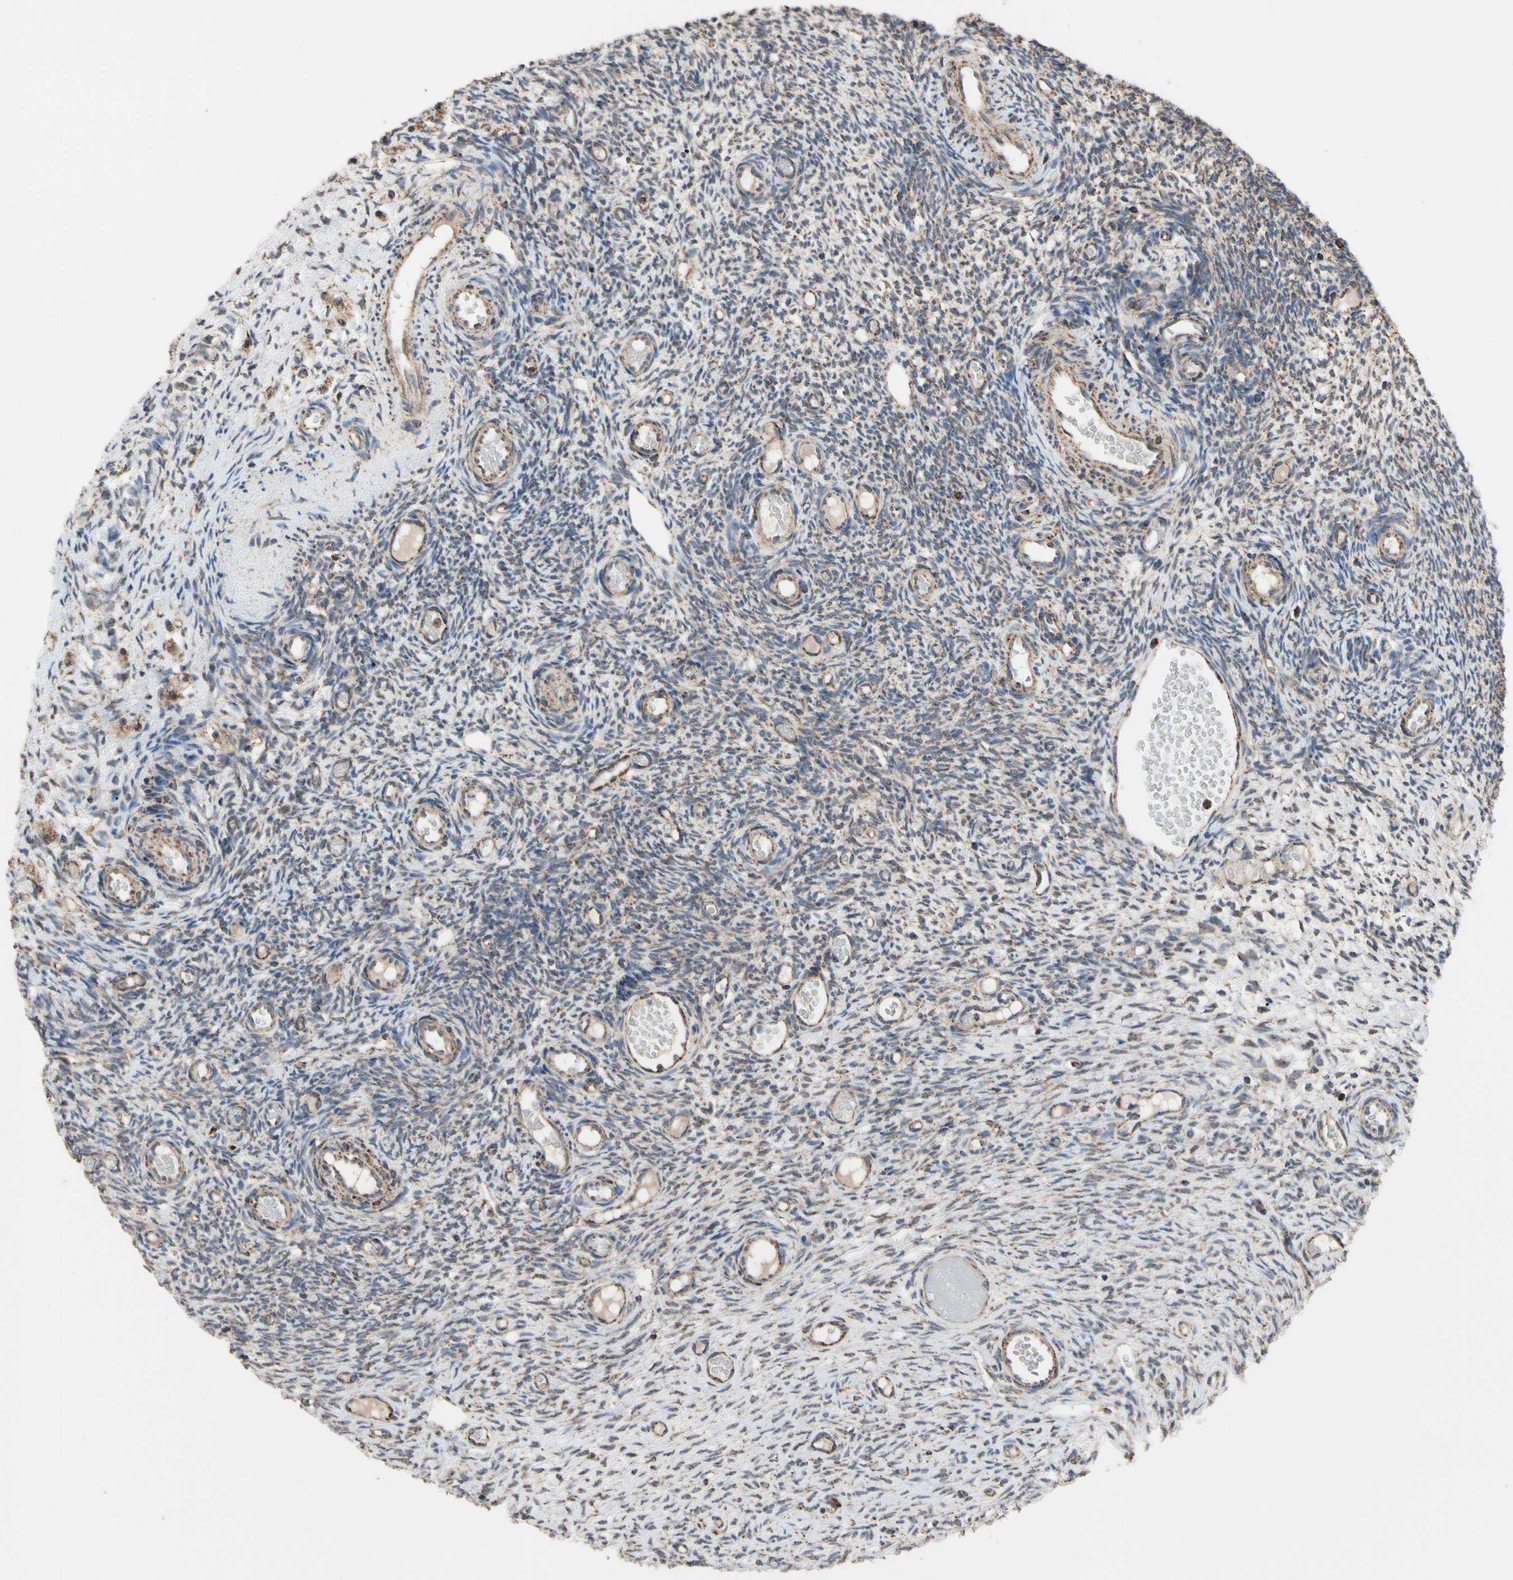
{"staining": {"intensity": "moderate", "quantity": "25%-75%", "location": "cytoplasmic/membranous"}, "tissue": "ovary", "cell_type": "Ovarian stroma cells", "image_type": "normal", "snomed": [{"axis": "morphology", "description": "Normal tissue, NOS"}, {"axis": "topography", "description": "Ovary"}], "caption": "Immunohistochemistry photomicrograph of normal human ovary stained for a protein (brown), which shows medium levels of moderate cytoplasmic/membranous staining in about 25%-75% of ovarian stroma cells.", "gene": "FAM110B", "patient": {"sex": "female", "age": 35}}